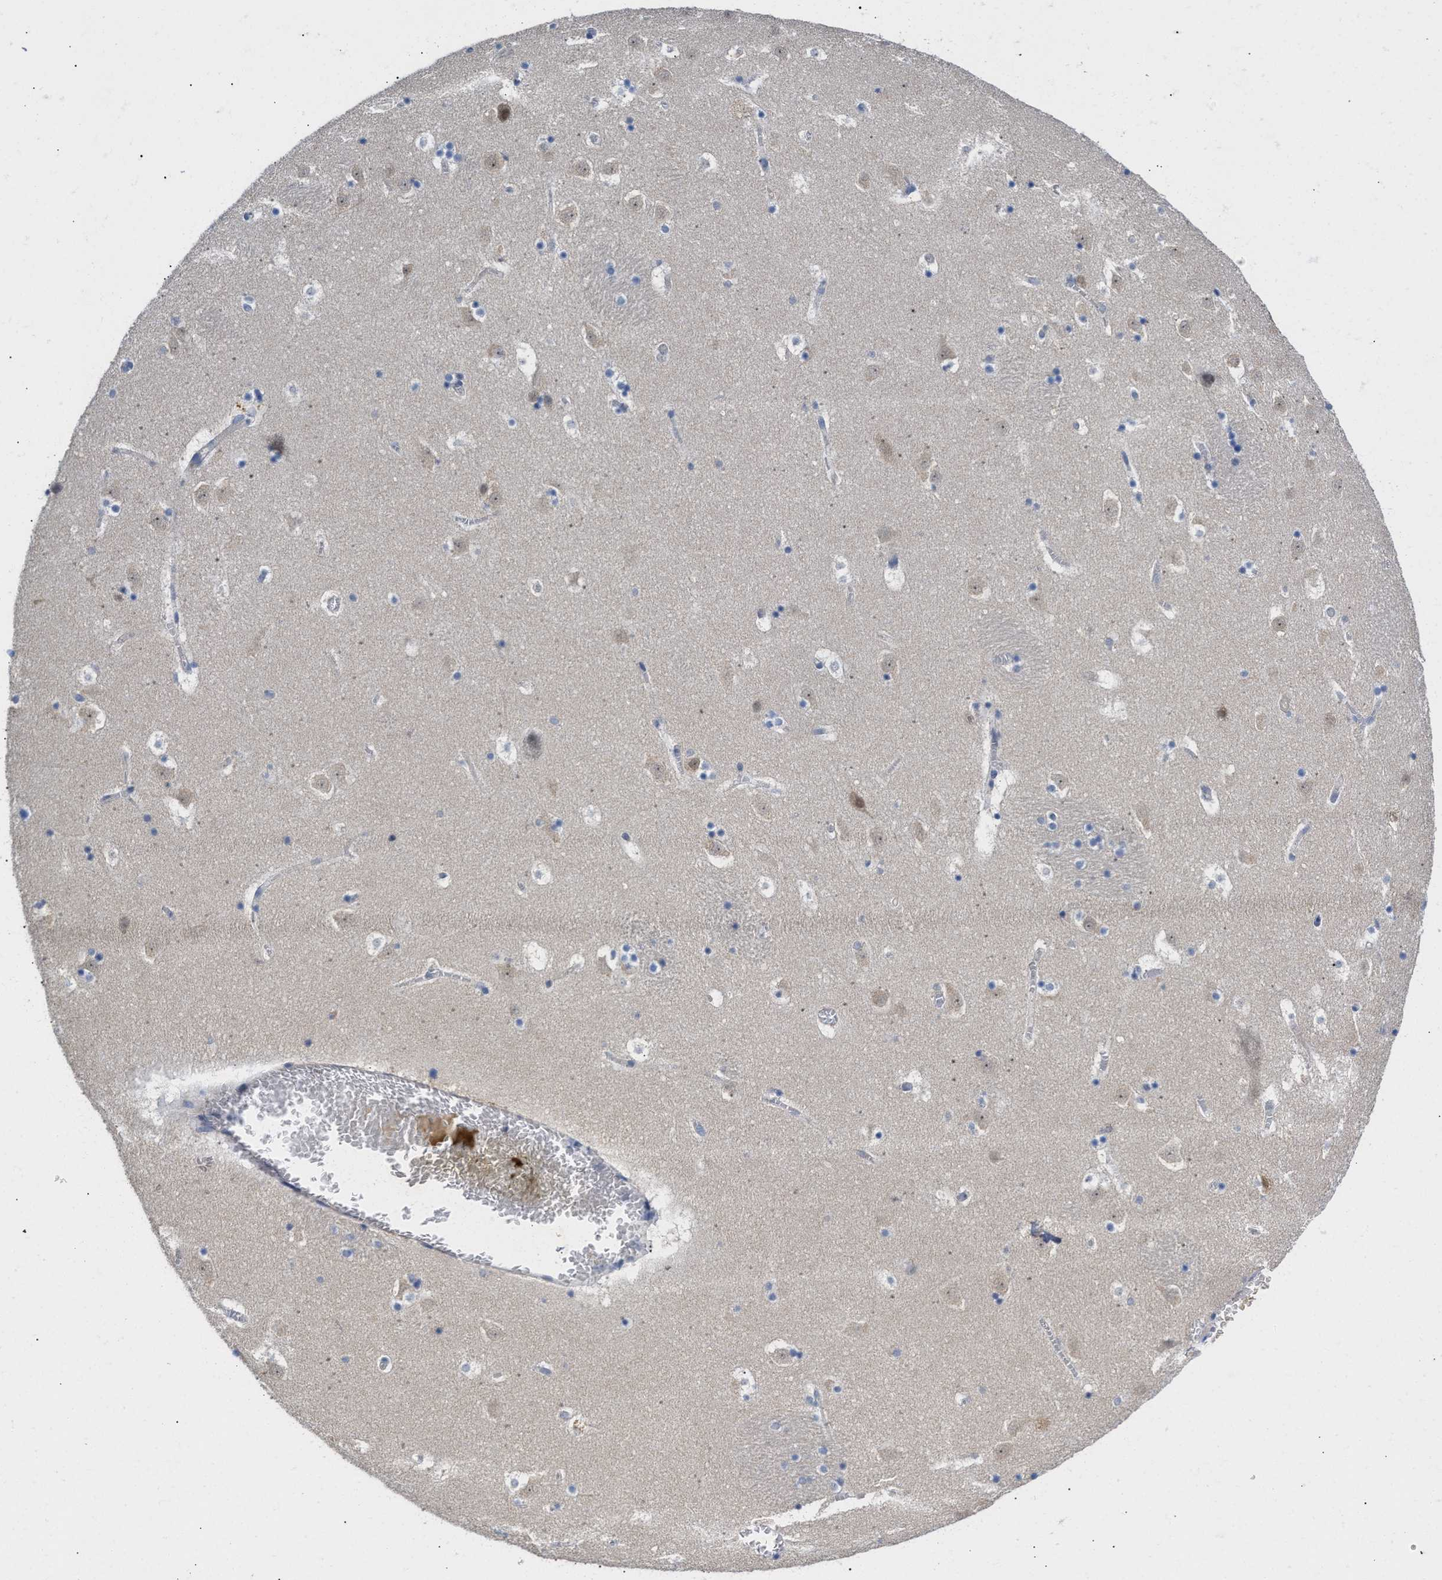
{"staining": {"intensity": "negative", "quantity": "none", "location": "none"}, "tissue": "caudate", "cell_type": "Glial cells", "image_type": "normal", "snomed": [{"axis": "morphology", "description": "Normal tissue, NOS"}, {"axis": "topography", "description": "Lateral ventricle wall"}], "caption": "High magnification brightfield microscopy of normal caudate stained with DAB (3,3'-diaminobenzidine) (brown) and counterstained with hematoxylin (blue): glial cells show no significant staining.", "gene": "BBLN", "patient": {"sex": "male", "age": 45}}